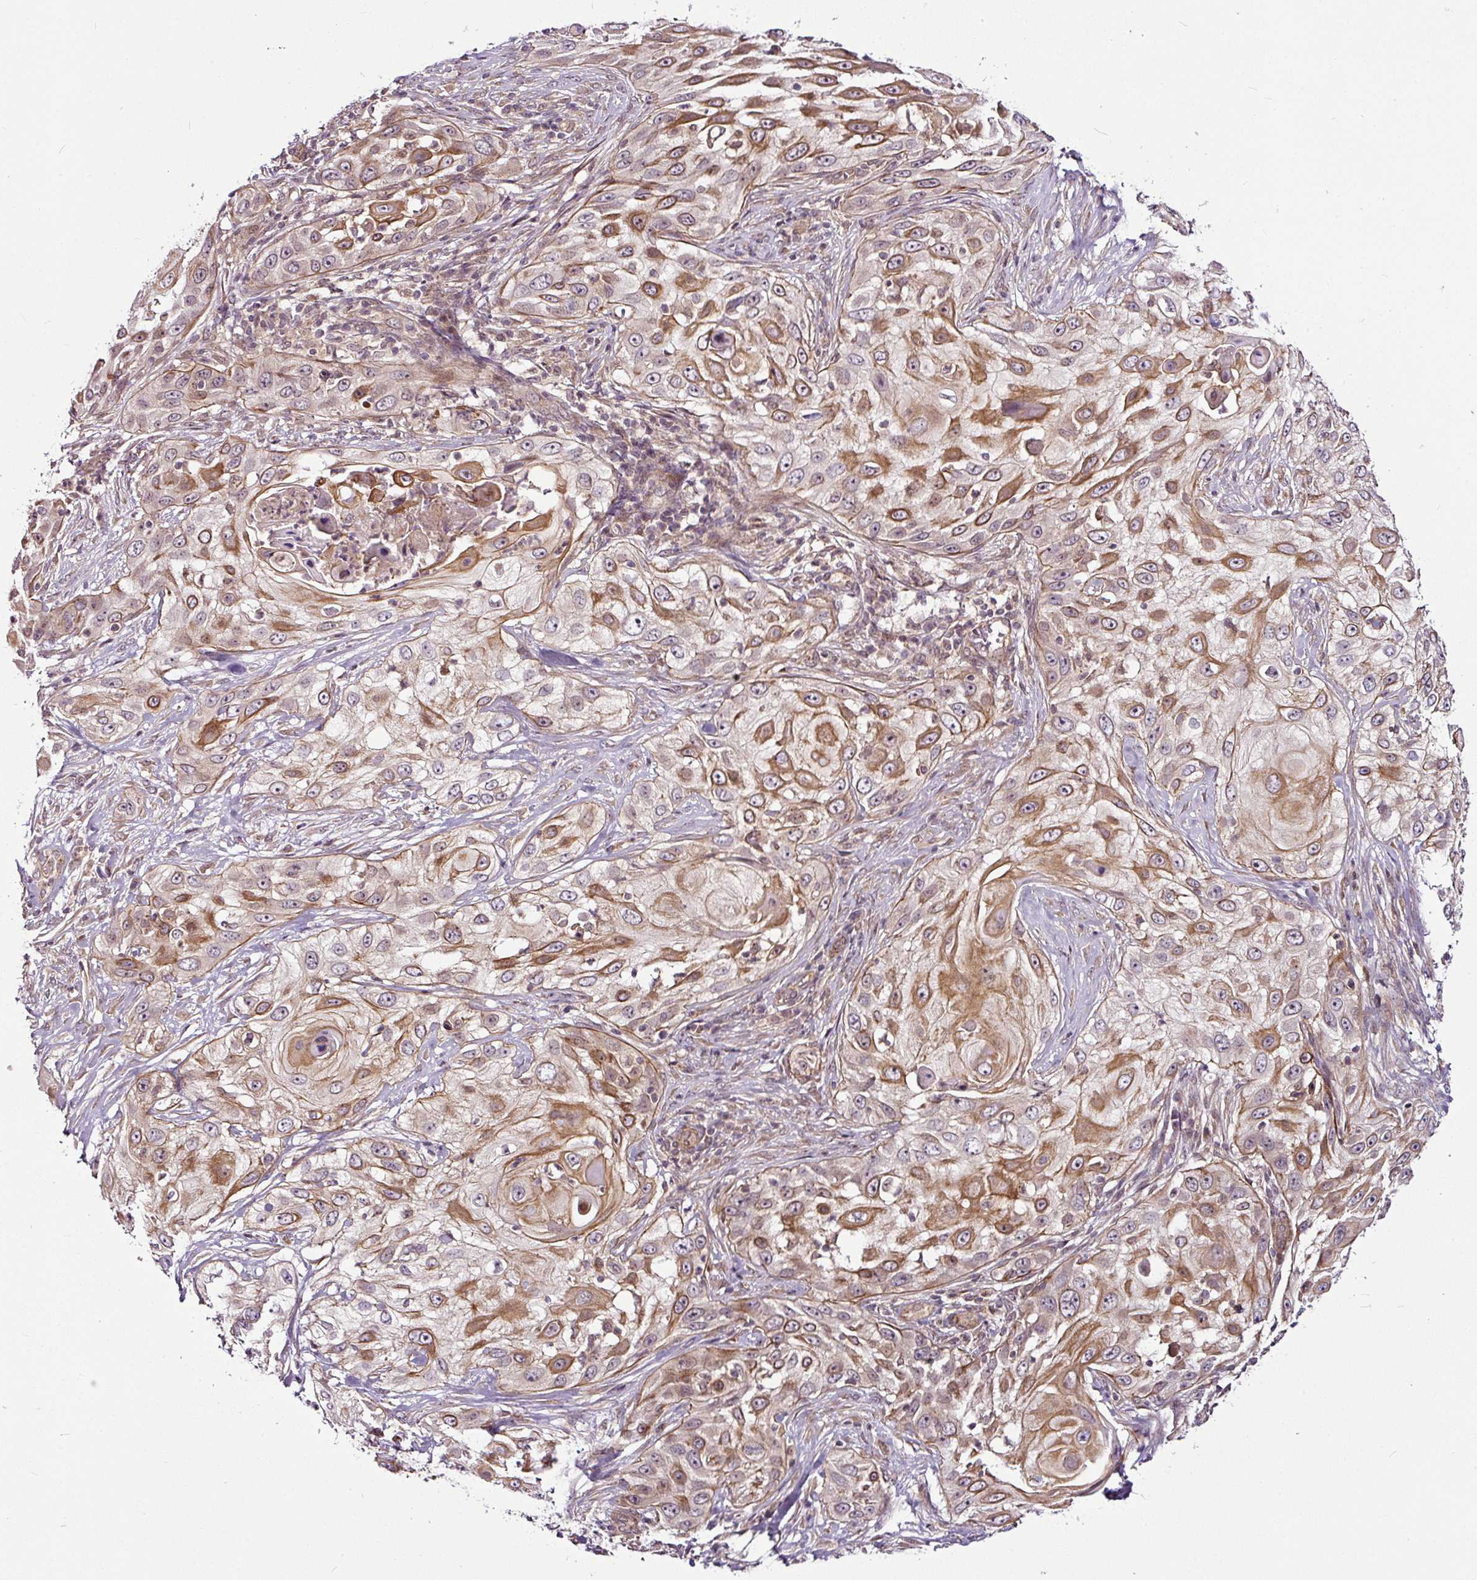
{"staining": {"intensity": "moderate", "quantity": ">75%", "location": "cytoplasmic/membranous"}, "tissue": "skin cancer", "cell_type": "Tumor cells", "image_type": "cancer", "snomed": [{"axis": "morphology", "description": "Squamous cell carcinoma, NOS"}, {"axis": "topography", "description": "Skin"}], "caption": "Immunohistochemical staining of human squamous cell carcinoma (skin) shows medium levels of moderate cytoplasmic/membranous expression in approximately >75% of tumor cells.", "gene": "DCAF13", "patient": {"sex": "female", "age": 44}}